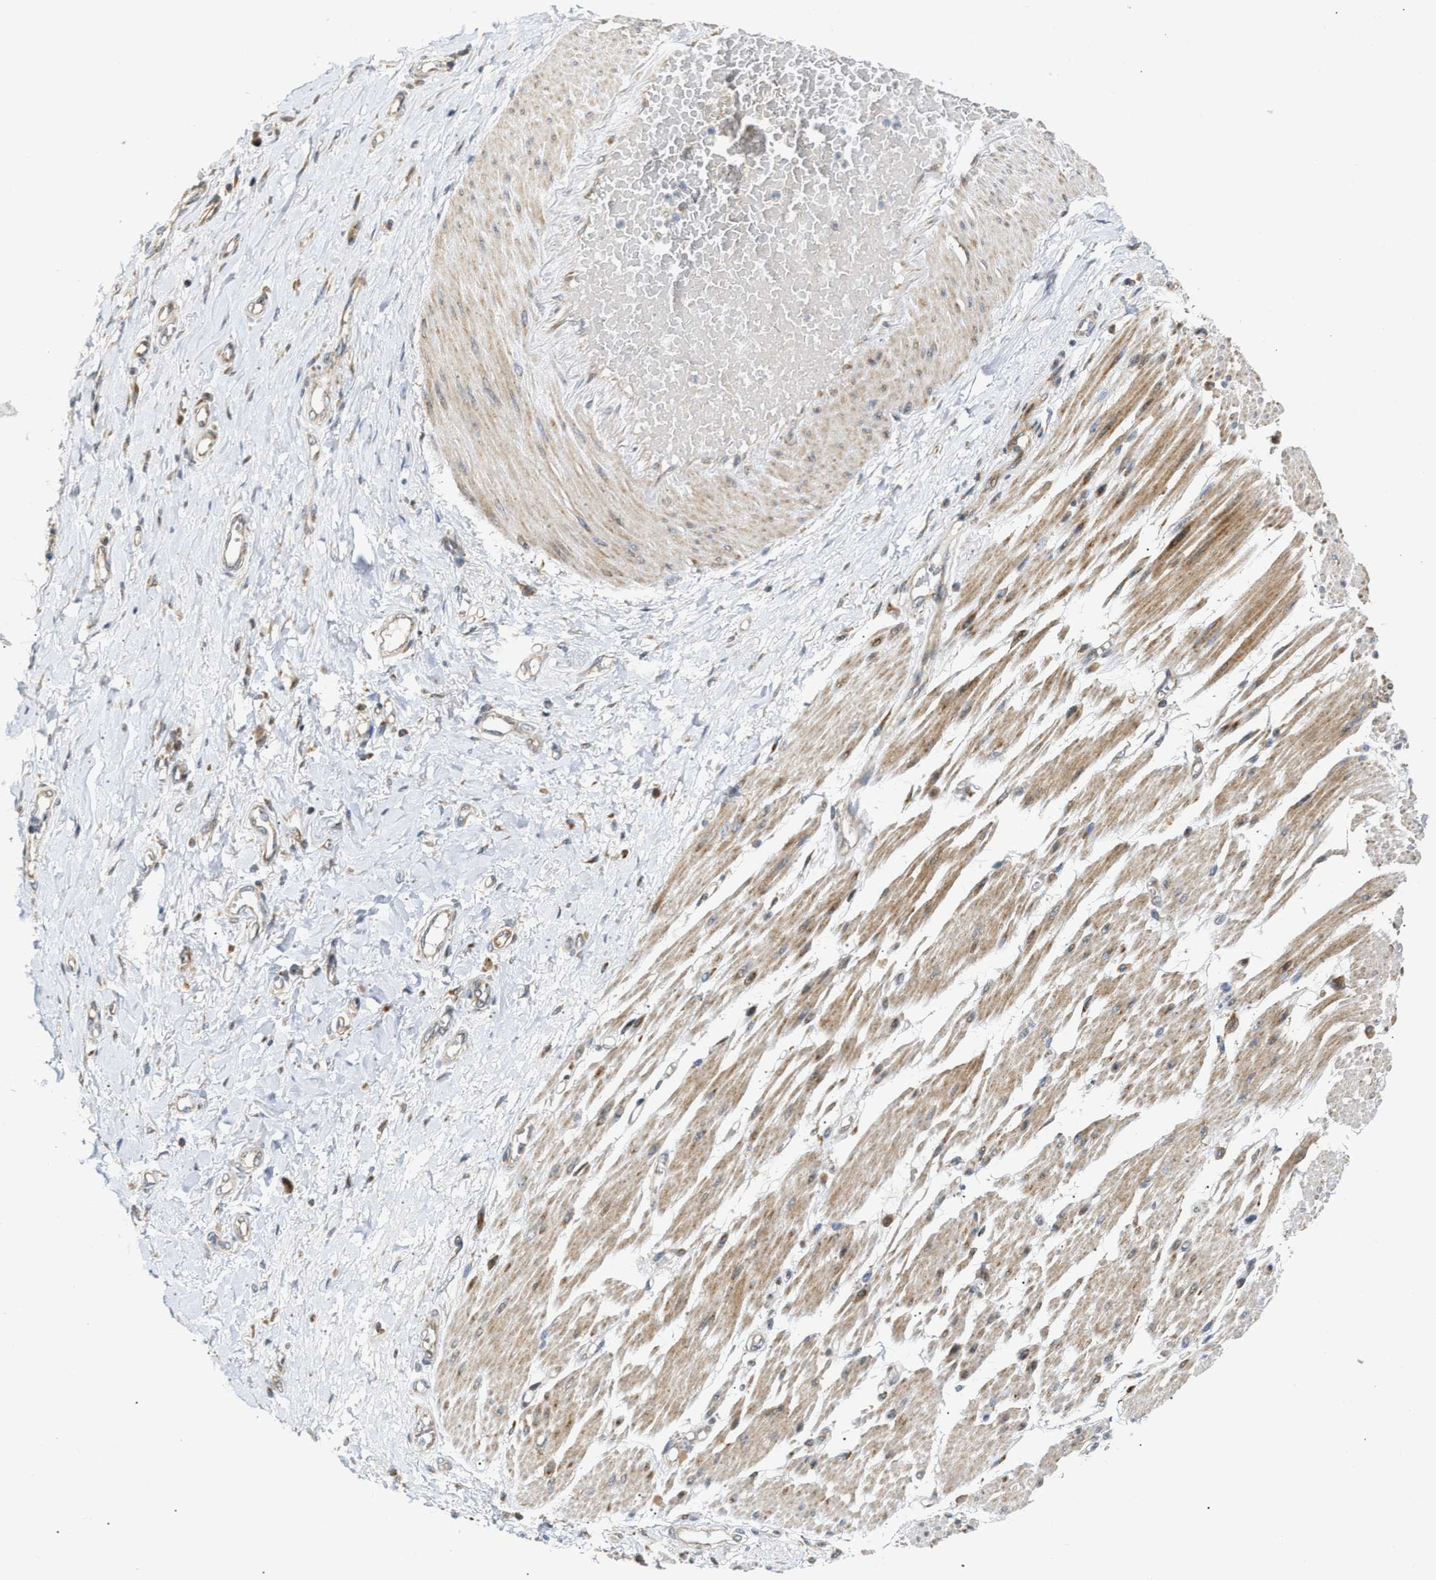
{"staining": {"intensity": "weak", "quantity": "25%-75%", "location": "cytoplasmic/membranous"}, "tissue": "adipose tissue", "cell_type": "Adipocytes", "image_type": "normal", "snomed": [{"axis": "morphology", "description": "Normal tissue, NOS"}, {"axis": "morphology", "description": "Adenocarcinoma, NOS"}, {"axis": "topography", "description": "Esophagus"}], "caption": "A low amount of weak cytoplasmic/membranous expression is appreciated in about 25%-75% of adipocytes in unremarkable adipose tissue.", "gene": "DEPTOR", "patient": {"sex": "male", "age": 62}}